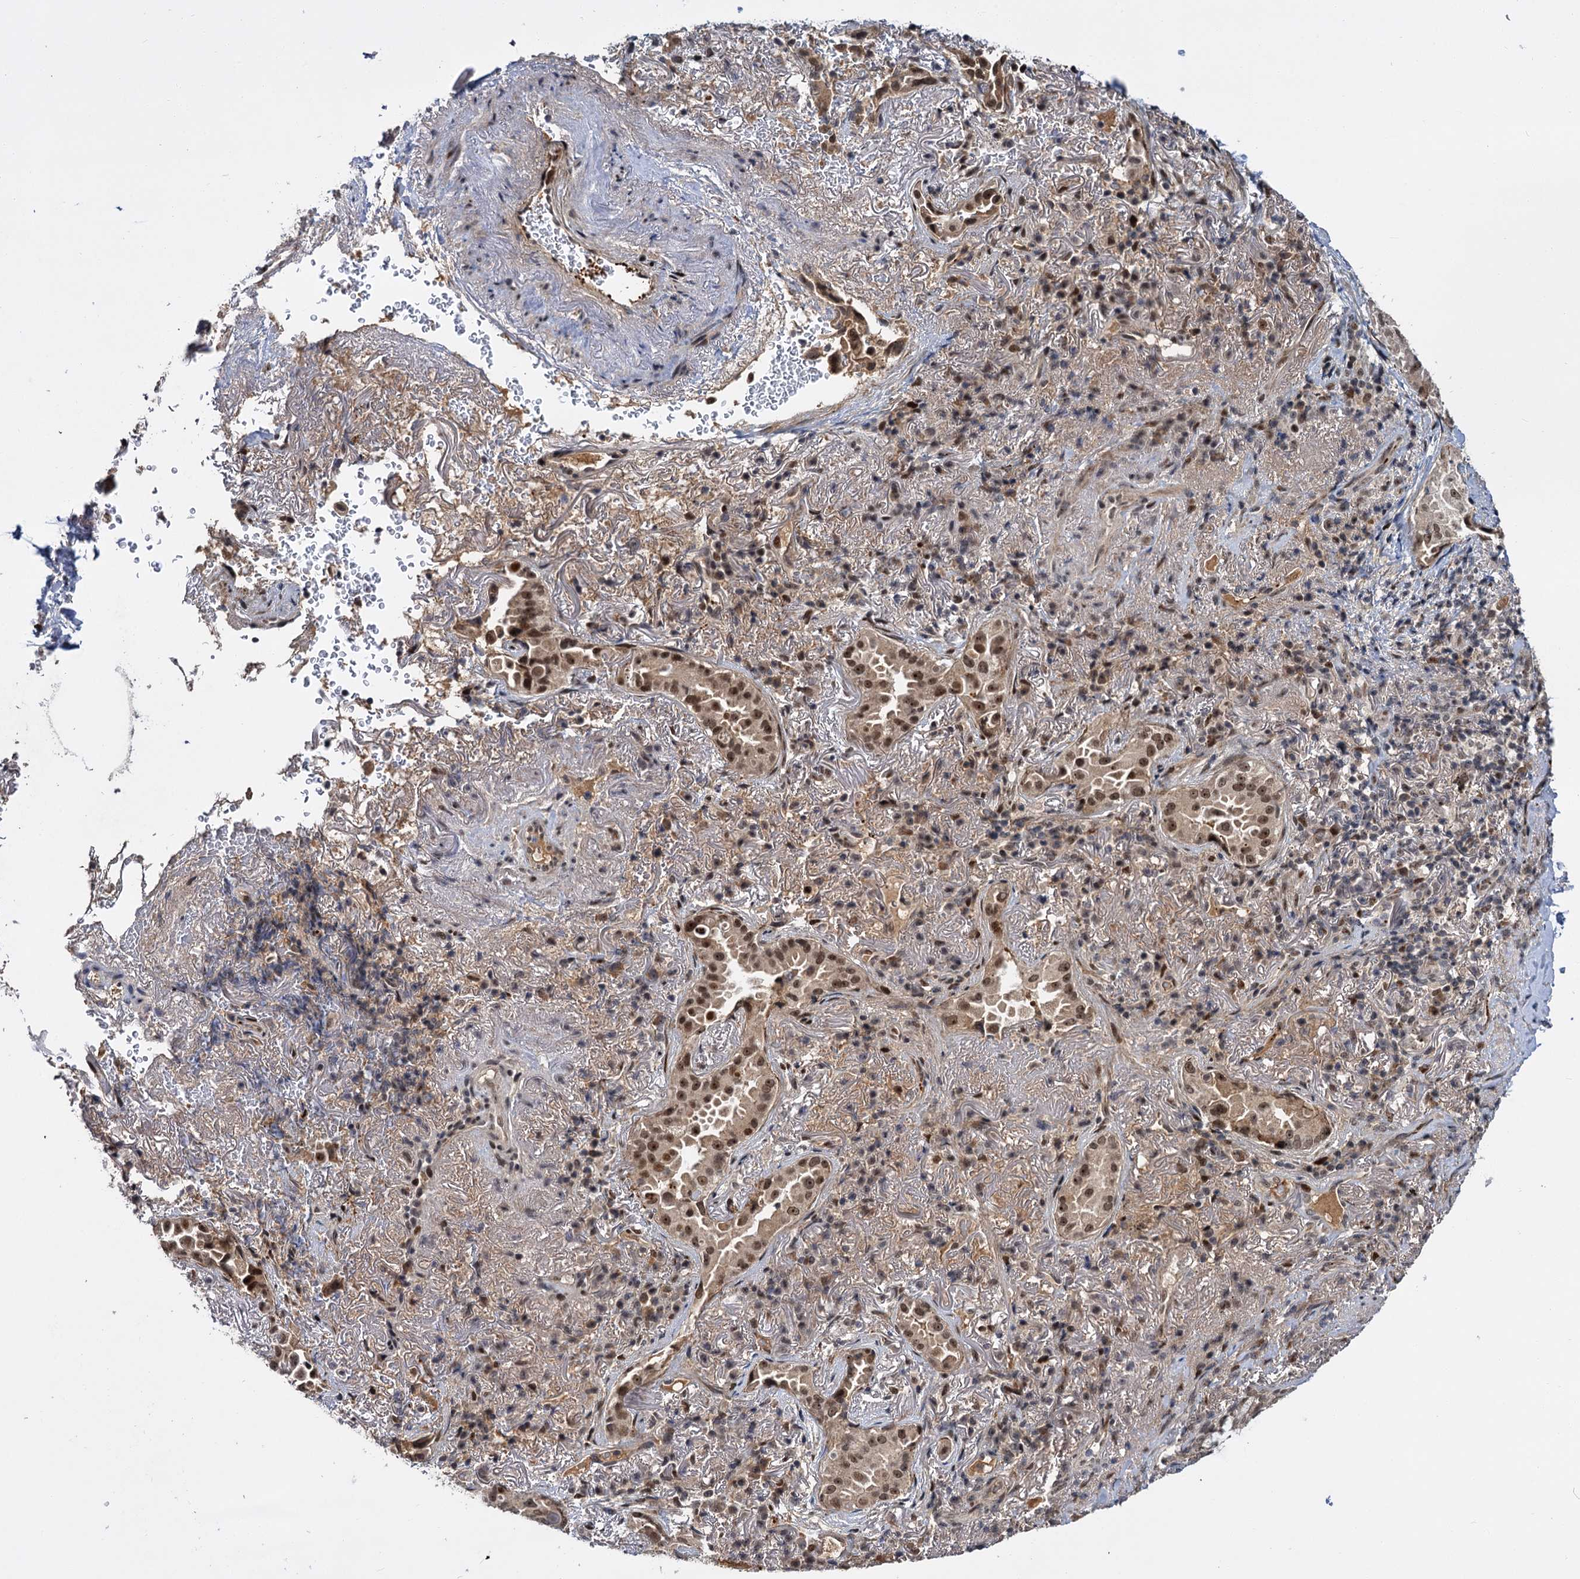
{"staining": {"intensity": "moderate", "quantity": ">75%", "location": "nuclear"}, "tissue": "lung cancer", "cell_type": "Tumor cells", "image_type": "cancer", "snomed": [{"axis": "morphology", "description": "Adenocarcinoma, NOS"}, {"axis": "topography", "description": "Lung"}], "caption": "Protein expression analysis of human adenocarcinoma (lung) reveals moderate nuclear expression in approximately >75% of tumor cells. Using DAB (3,3'-diaminobenzidine) (brown) and hematoxylin (blue) stains, captured at high magnification using brightfield microscopy.", "gene": "MBD6", "patient": {"sex": "female", "age": 69}}